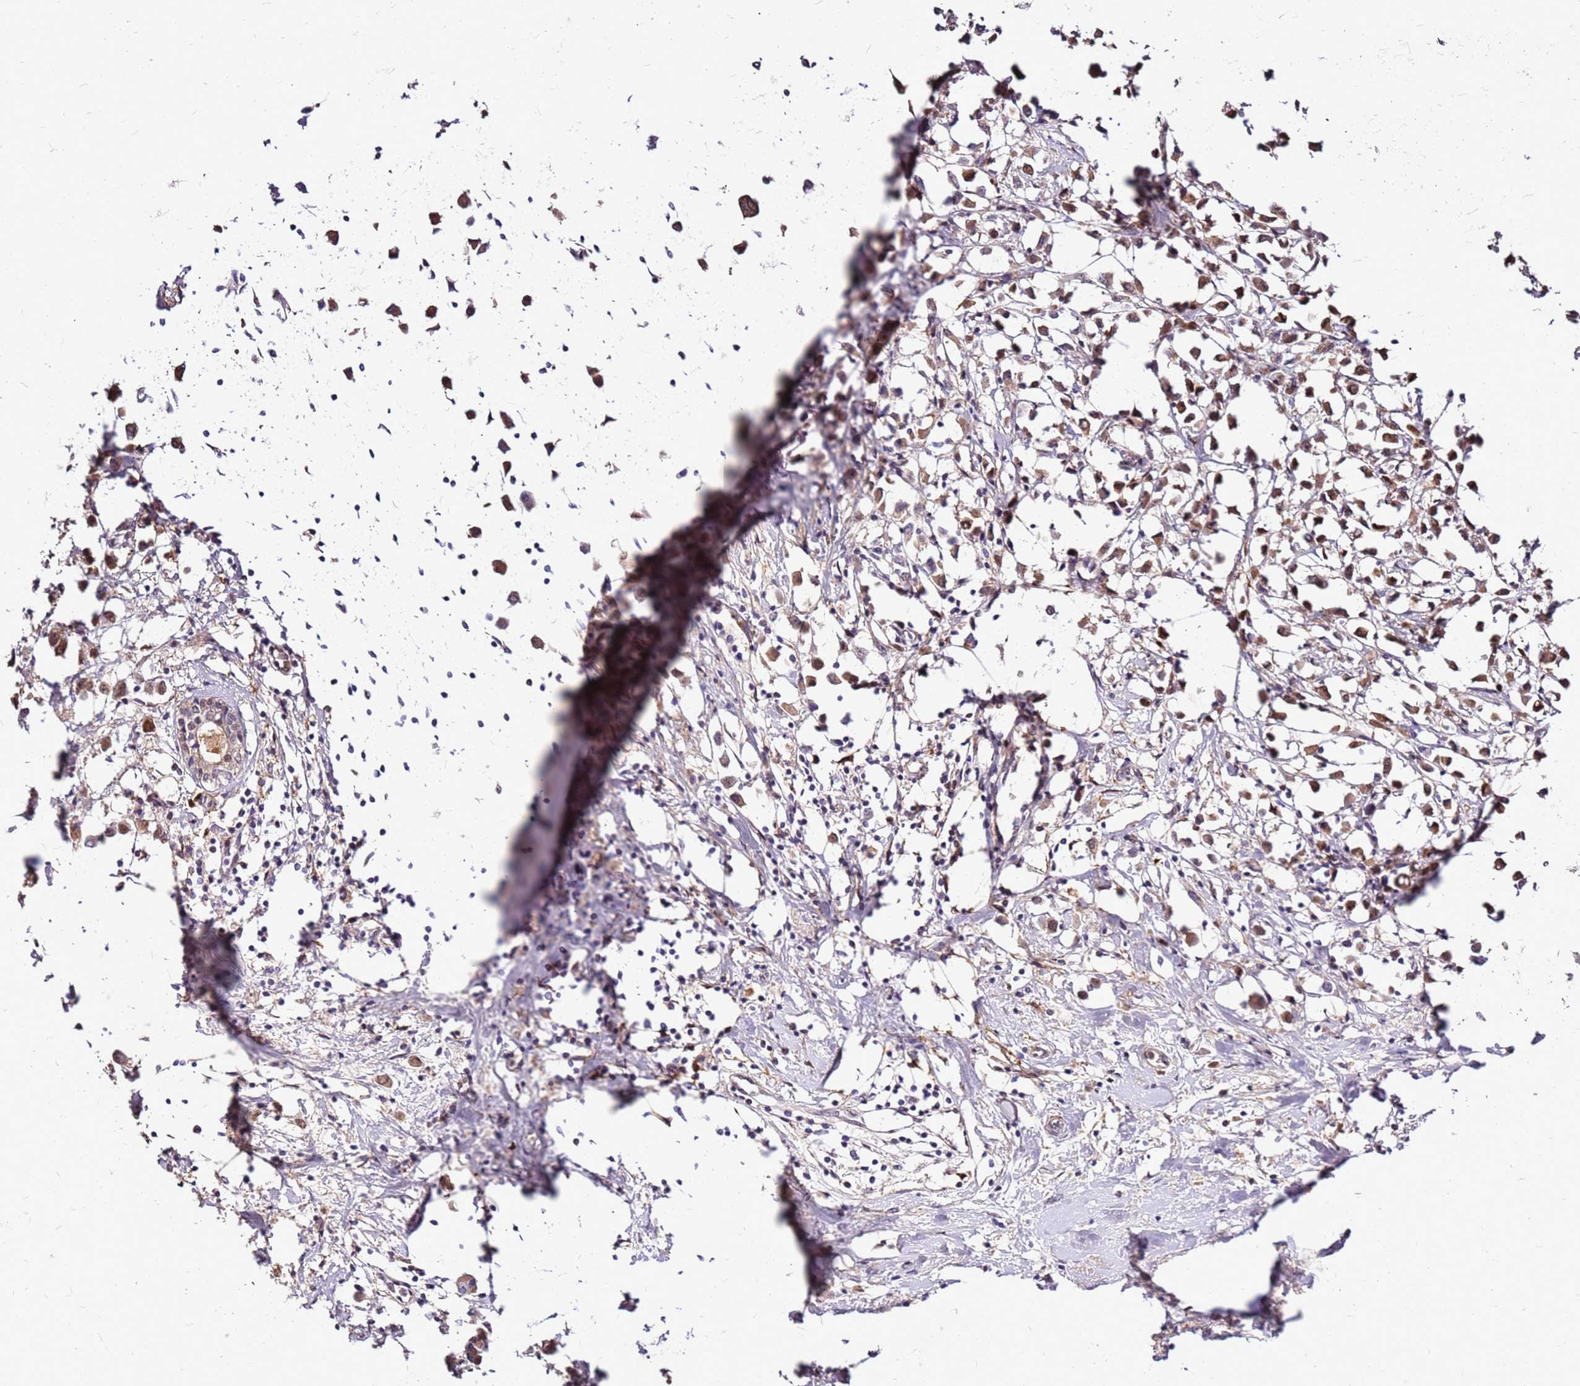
{"staining": {"intensity": "moderate", "quantity": ">75%", "location": "cytoplasmic/membranous,nuclear"}, "tissue": "breast cancer", "cell_type": "Tumor cells", "image_type": "cancer", "snomed": [{"axis": "morphology", "description": "Duct carcinoma"}, {"axis": "topography", "description": "Breast"}], "caption": "Human breast infiltrating ductal carcinoma stained with a protein marker exhibits moderate staining in tumor cells.", "gene": "ALDH1A3", "patient": {"sex": "female", "age": 61}}